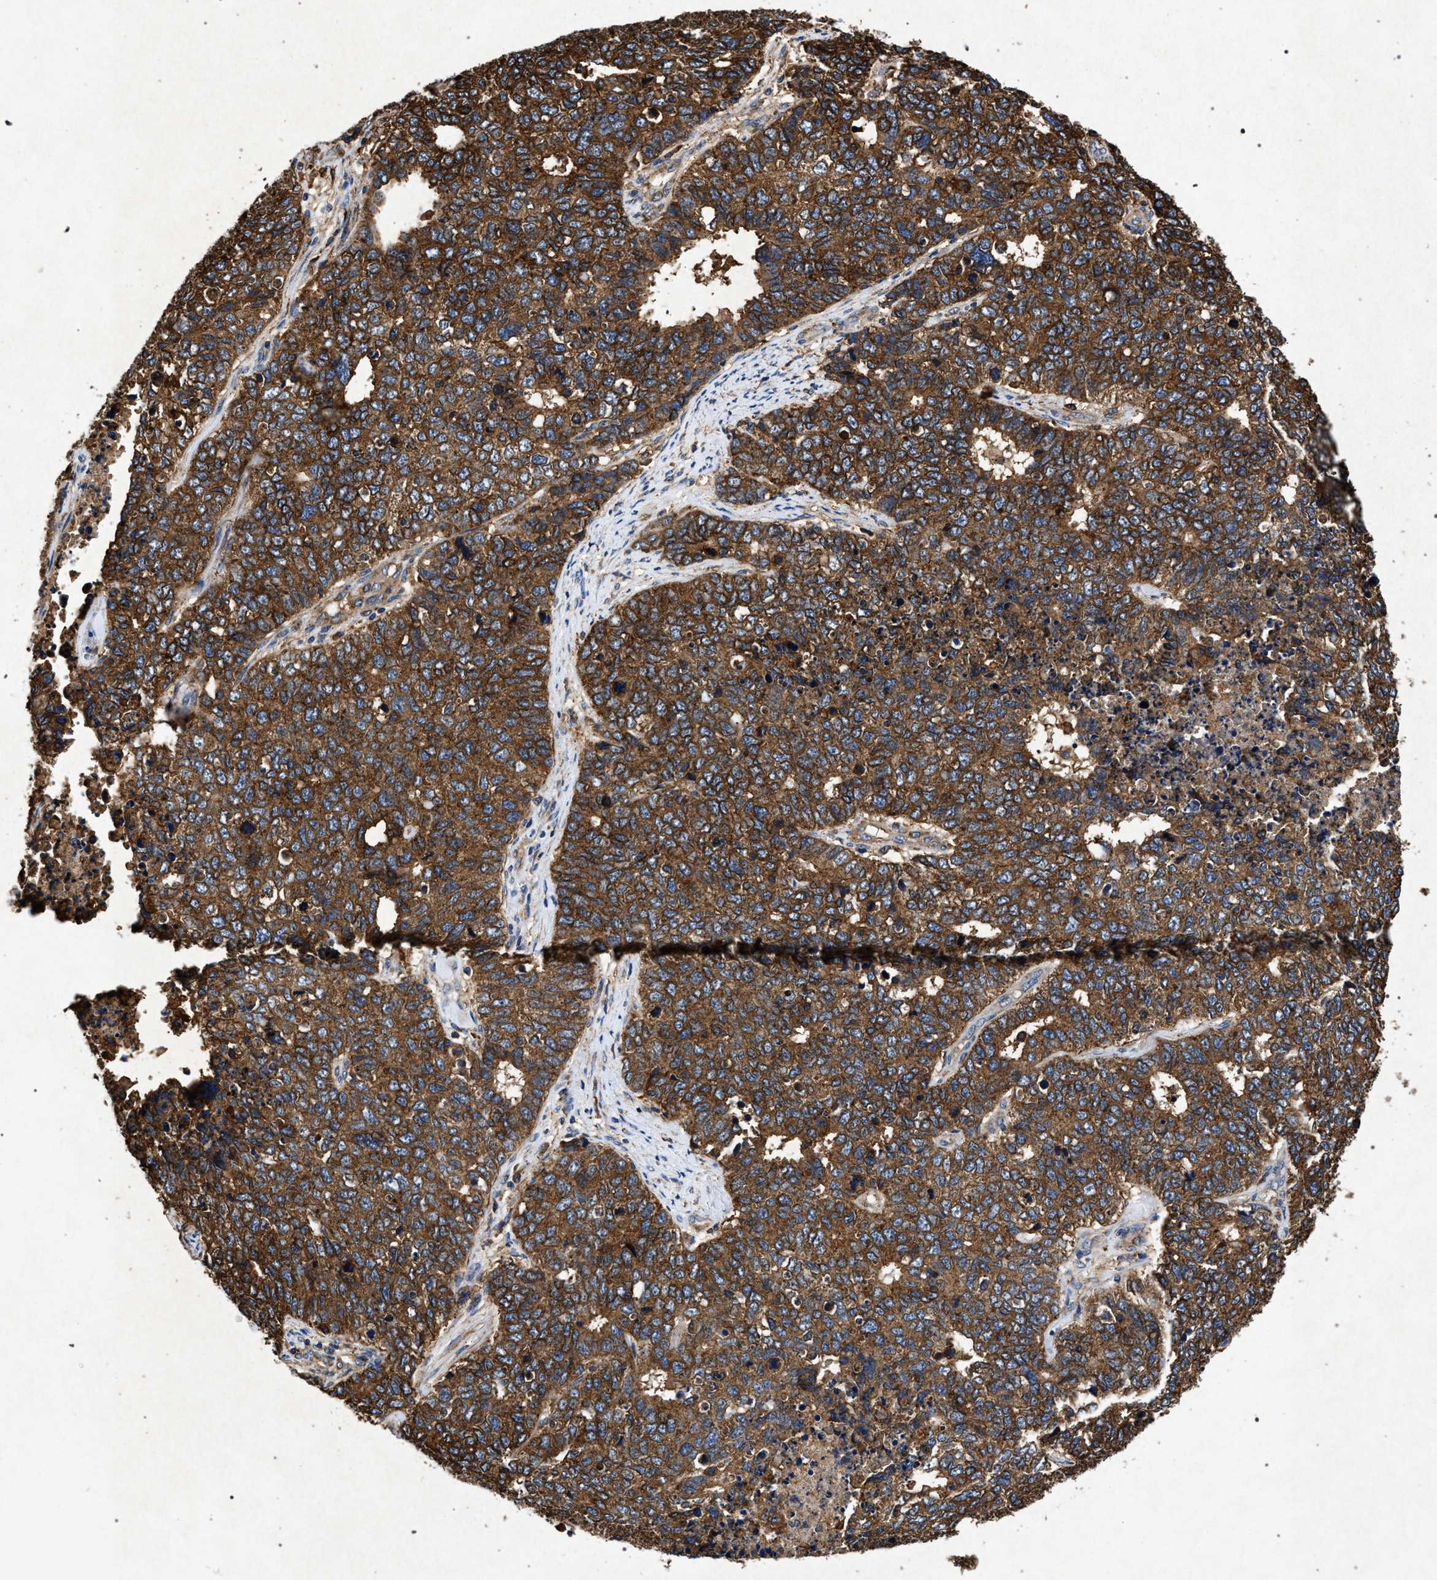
{"staining": {"intensity": "strong", "quantity": ">75%", "location": "cytoplasmic/membranous"}, "tissue": "cervical cancer", "cell_type": "Tumor cells", "image_type": "cancer", "snomed": [{"axis": "morphology", "description": "Squamous cell carcinoma, NOS"}, {"axis": "topography", "description": "Cervix"}], "caption": "Cervical cancer (squamous cell carcinoma) was stained to show a protein in brown. There is high levels of strong cytoplasmic/membranous staining in approximately >75% of tumor cells. (Stains: DAB (3,3'-diaminobenzidine) in brown, nuclei in blue, Microscopy: brightfield microscopy at high magnification).", "gene": "MARCKS", "patient": {"sex": "female", "age": 63}}